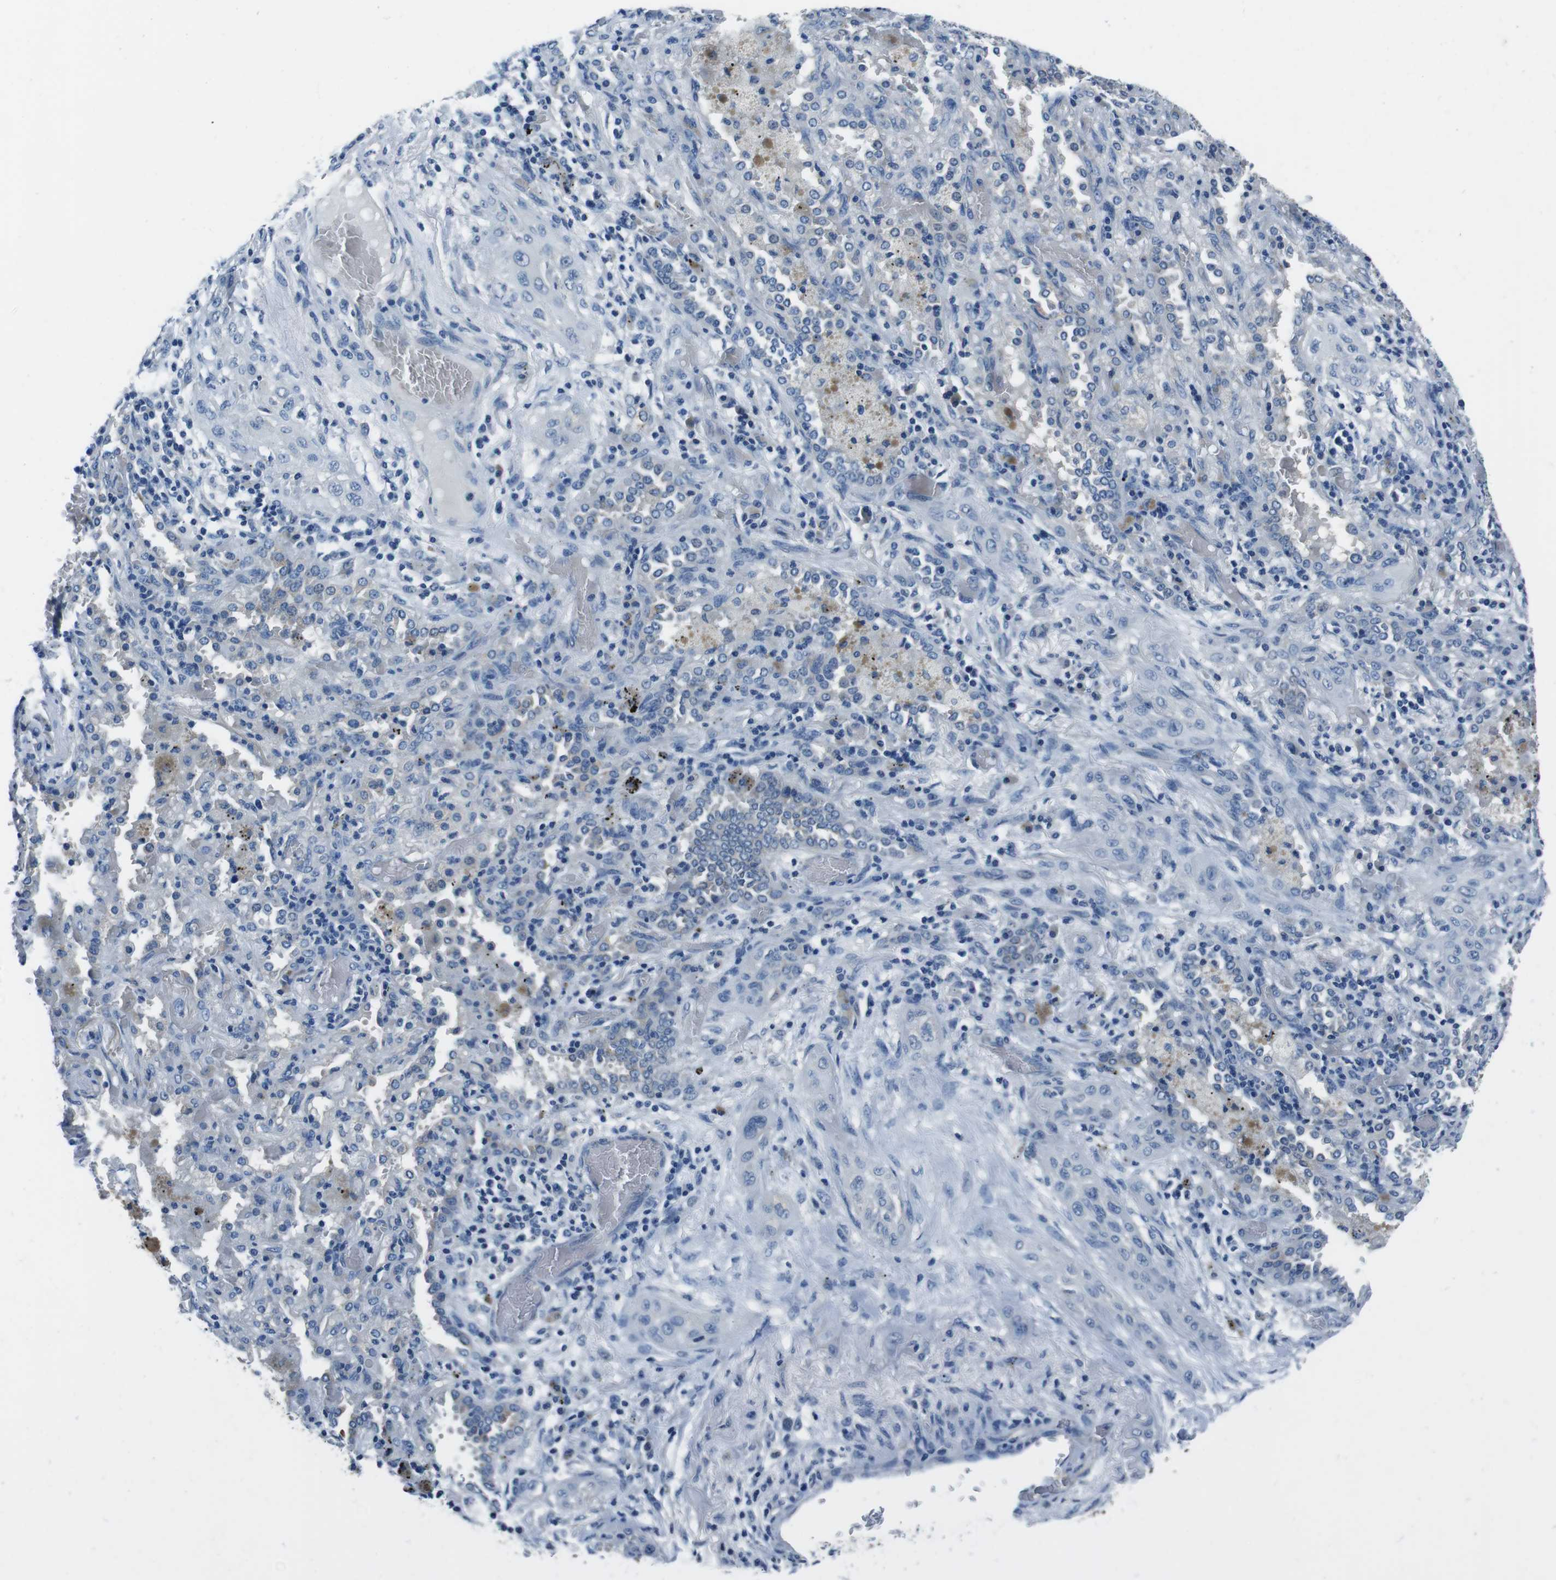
{"staining": {"intensity": "negative", "quantity": "none", "location": "none"}, "tissue": "lung cancer", "cell_type": "Tumor cells", "image_type": "cancer", "snomed": [{"axis": "morphology", "description": "Squamous cell carcinoma, NOS"}, {"axis": "topography", "description": "Lung"}], "caption": "Tumor cells are negative for brown protein staining in lung squamous cell carcinoma.", "gene": "CASQ1", "patient": {"sex": "female", "age": 47}}